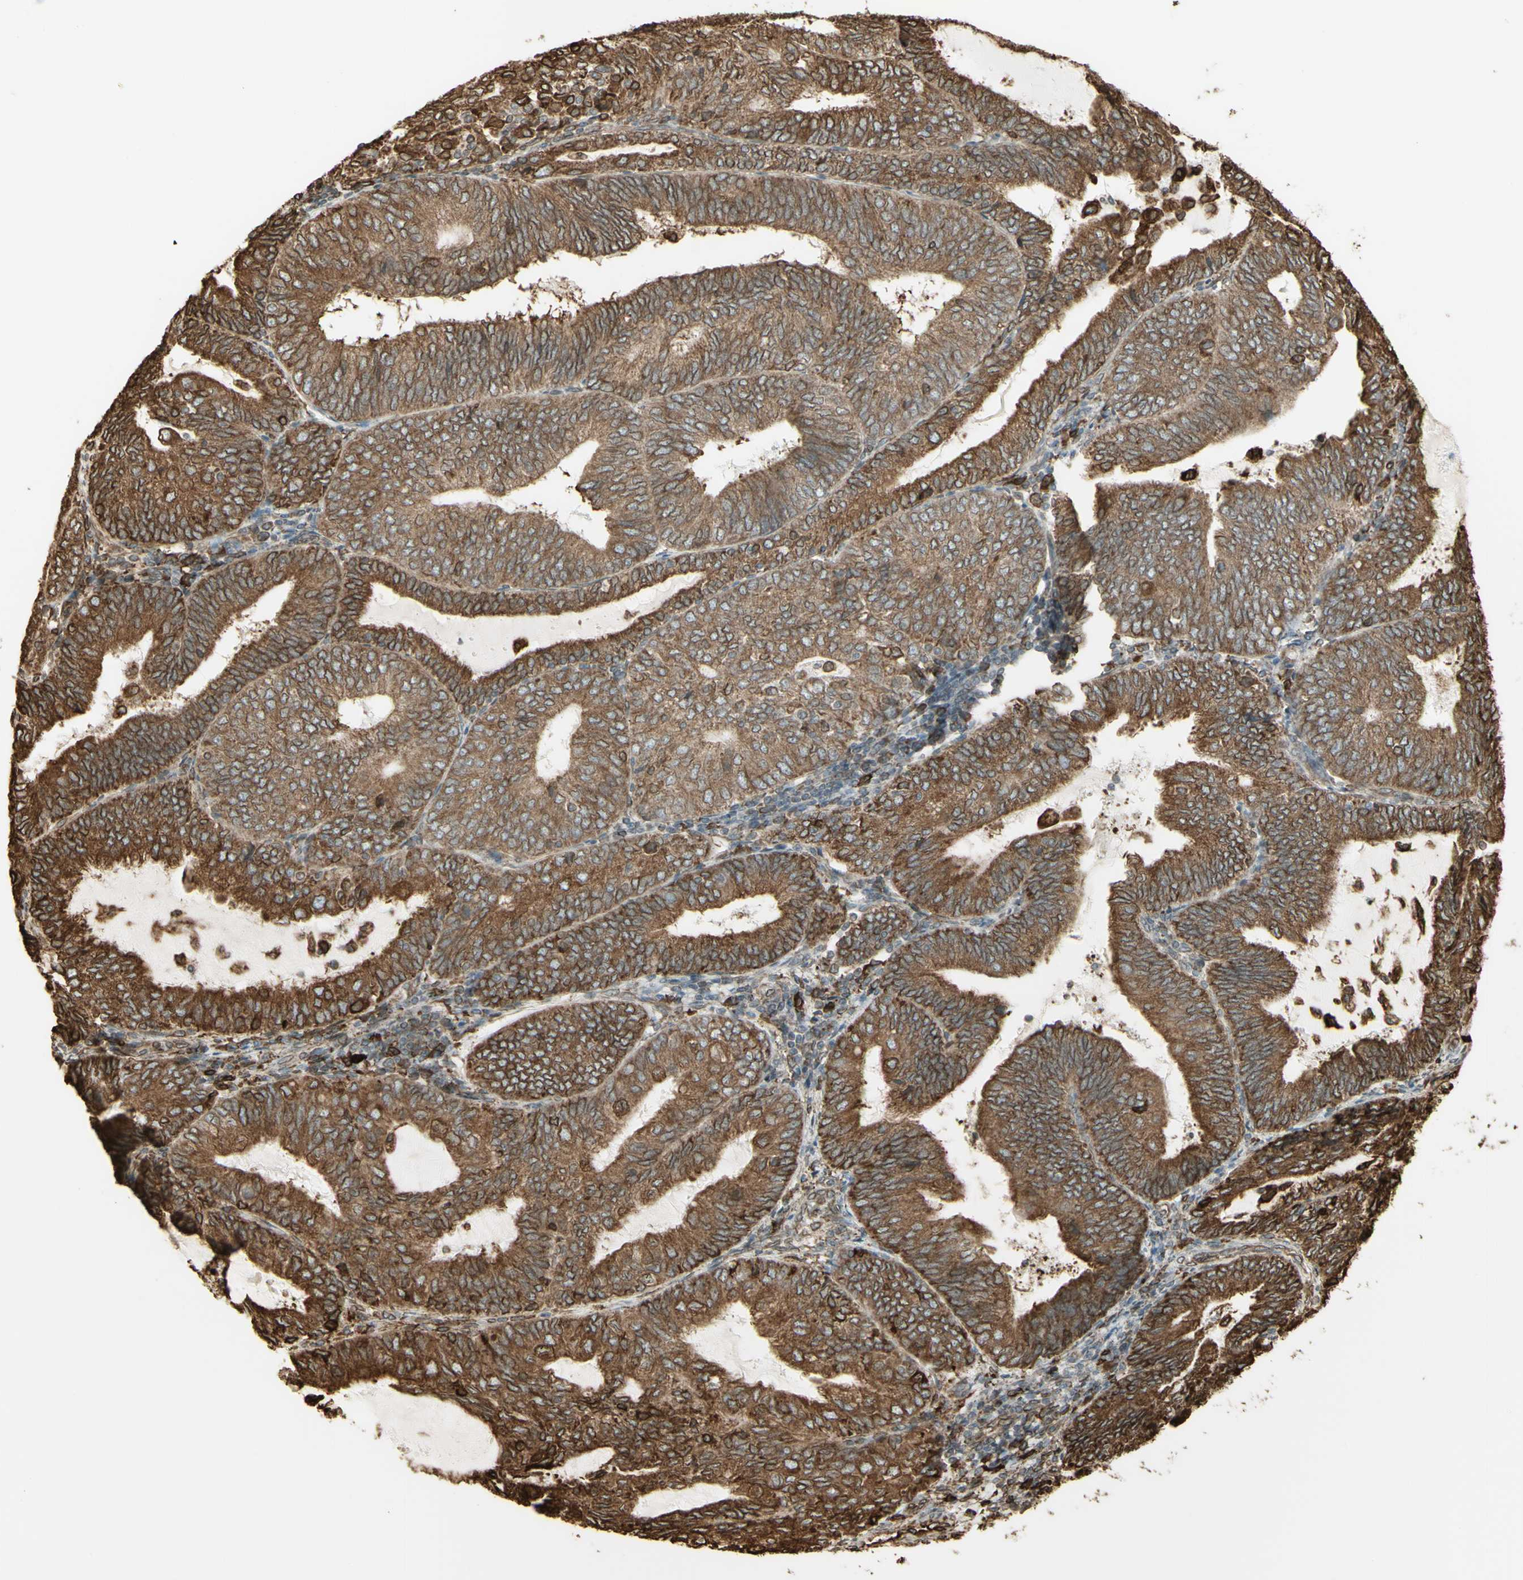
{"staining": {"intensity": "moderate", "quantity": ">75%", "location": "cytoplasmic/membranous"}, "tissue": "endometrial cancer", "cell_type": "Tumor cells", "image_type": "cancer", "snomed": [{"axis": "morphology", "description": "Adenocarcinoma, NOS"}, {"axis": "topography", "description": "Endometrium"}], "caption": "This is a photomicrograph of IHC staining of endometrial cancer (adenocarcinoma), which shows moderate expression in the cytoplasmic/membranous of tumor cells.", "gene": "CANX", "patient": {"sex": "female", "age": 81}}